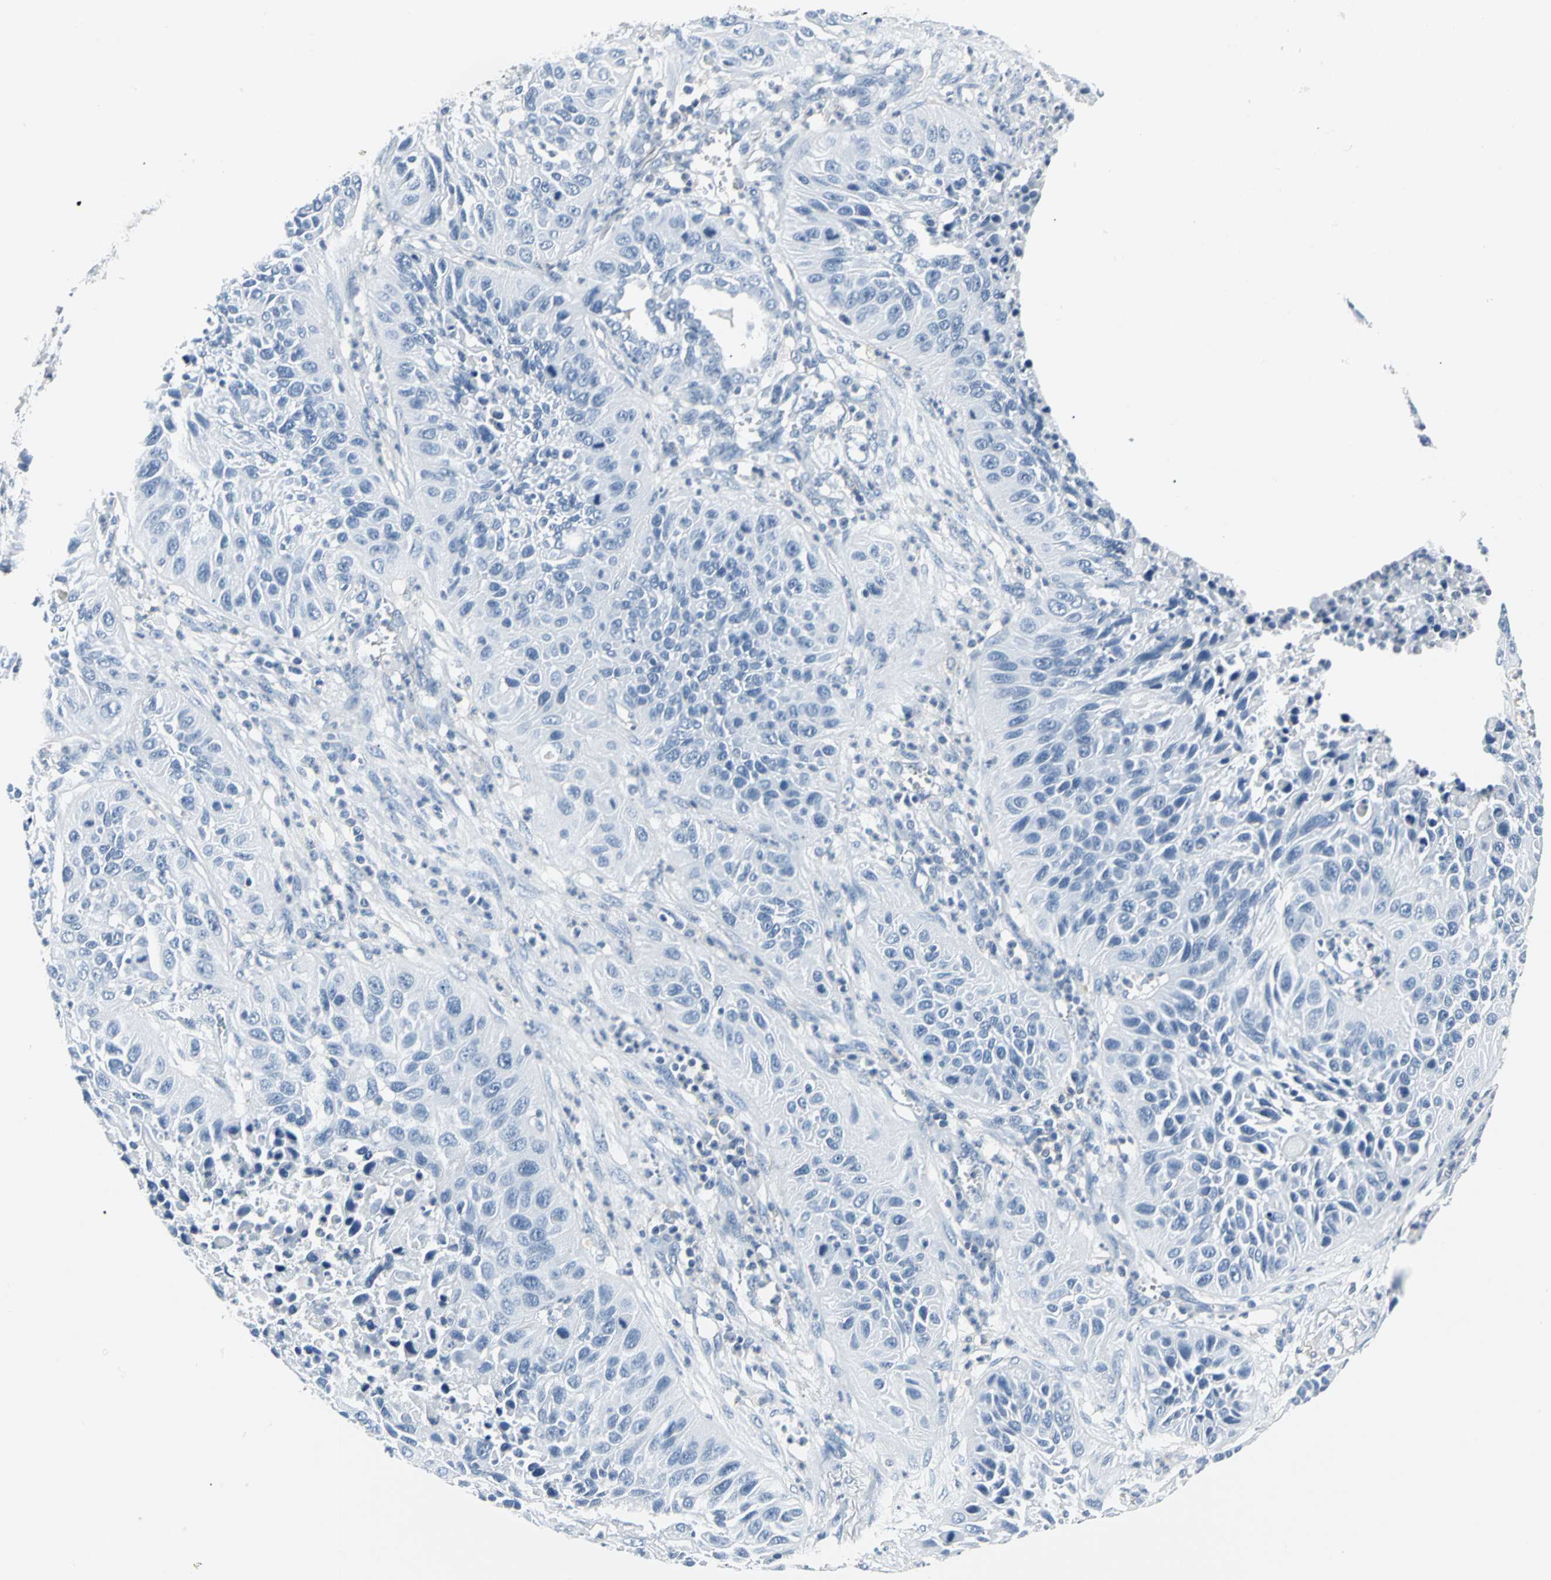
{"staining": {"intensity": "negative", "quantity": "none", "location": "none"}, "tissue": "lung cancer", "cell_type": "Tumor cells", "image_type": "cancer", "snomed": [{"axis": "morphology", "description": "Squamous cell carcinoma, NOS"}, {"axis": "topography", "description": "Lung"}], "caption": "Immunohistochemistry image of neoplastic tissue: human lung cancer stained with DAB (3,3'-diaminobenzidine) shows no significant protein positivity in tumor cells. (Brightfield microscopy of DAB (3,3'-diaminobenzidine) IHC at high magnification).", "gene": "IQGAP2", "patient": {"sex": "female", "age": 76}}